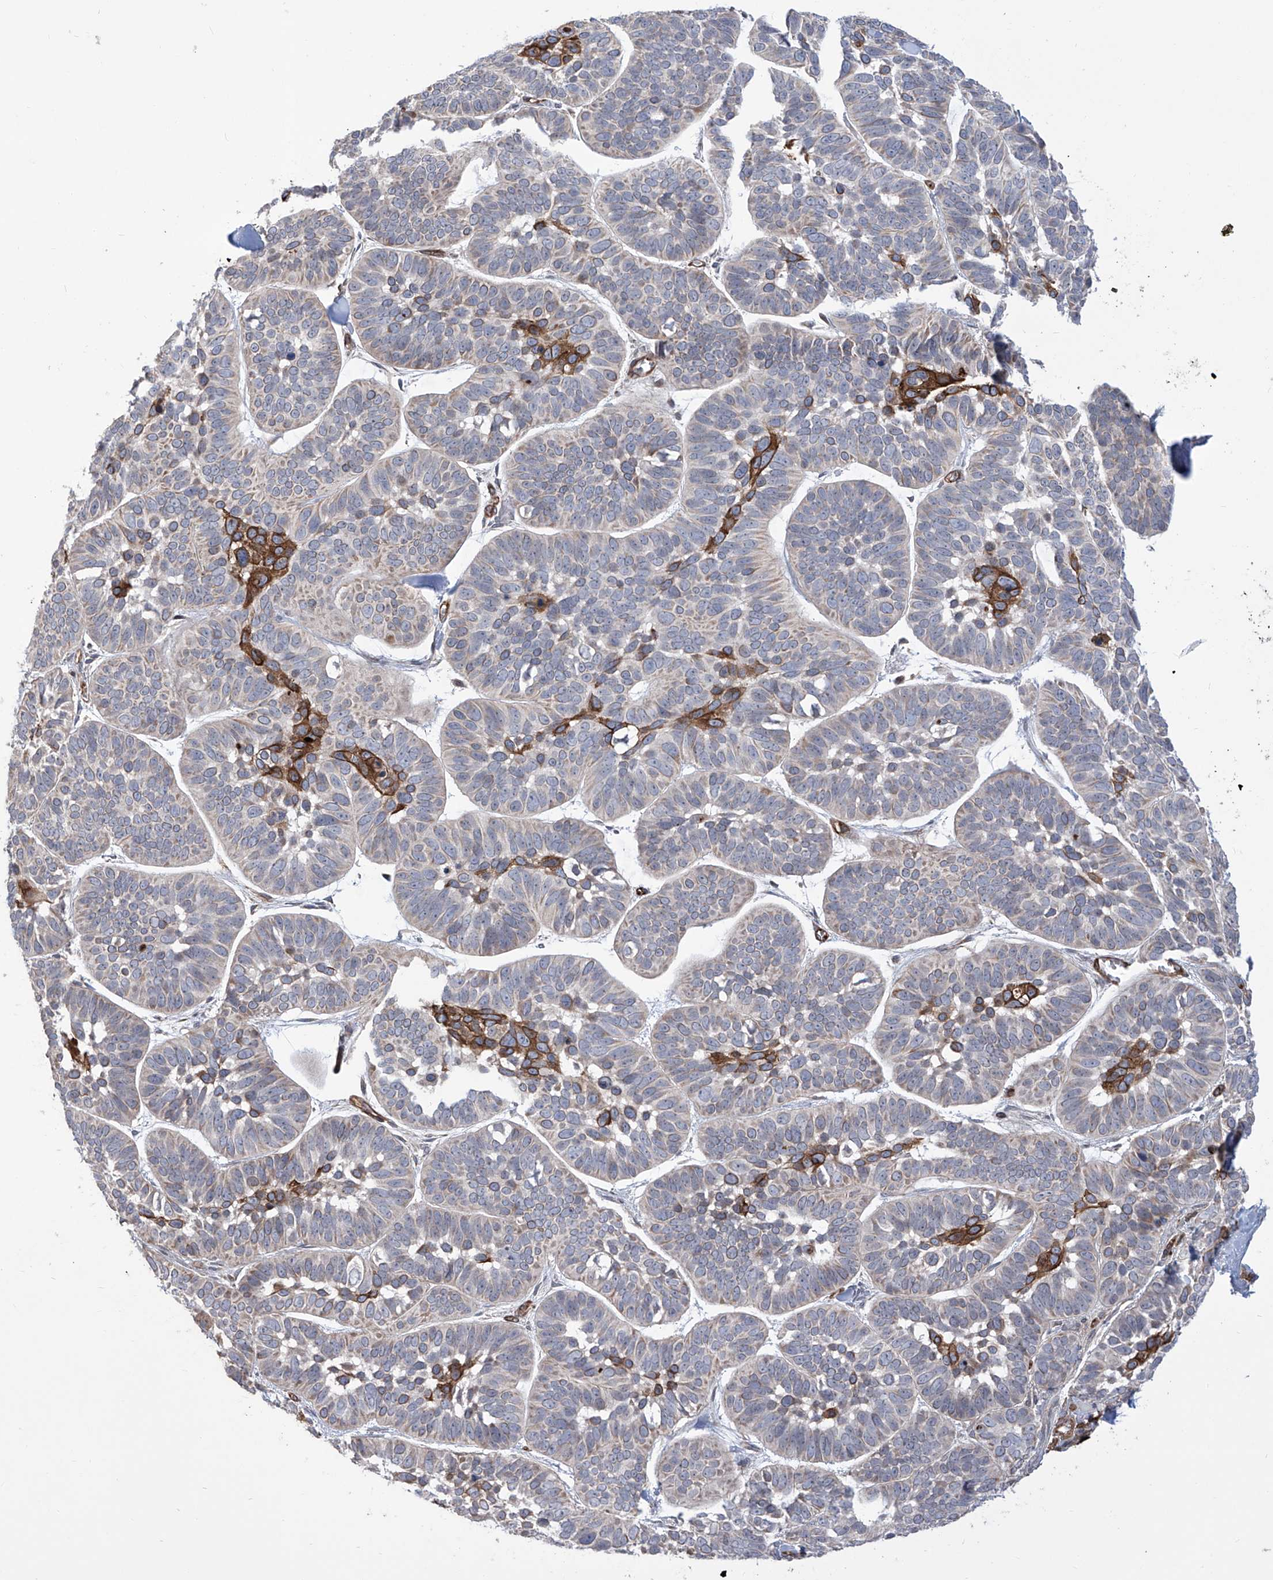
{"staining": {"intensity": "moderate", "quantity": "<25%", "location": "cytoplasmic/membranous"}, "tissue": "skin cancer", "cell_type": "Tumor cells", "image_type": "cancer", "snomed": [{"axis": "morphology", "description": "Basal cell carcinoma"}, {"axis": "topography", "description": "Skin"}], "caption": "The image displays immunohistochemical staining of skin cancer (basal cell carcinoma). There is moderate cytoplasmic/membranous staining is appreciated in approximately <25% of tumor cells. (DAB IHC with brightfield microscopy, high magnification).", "gene": "APAF1", "patient": {"sex": "male", "age": 62}}